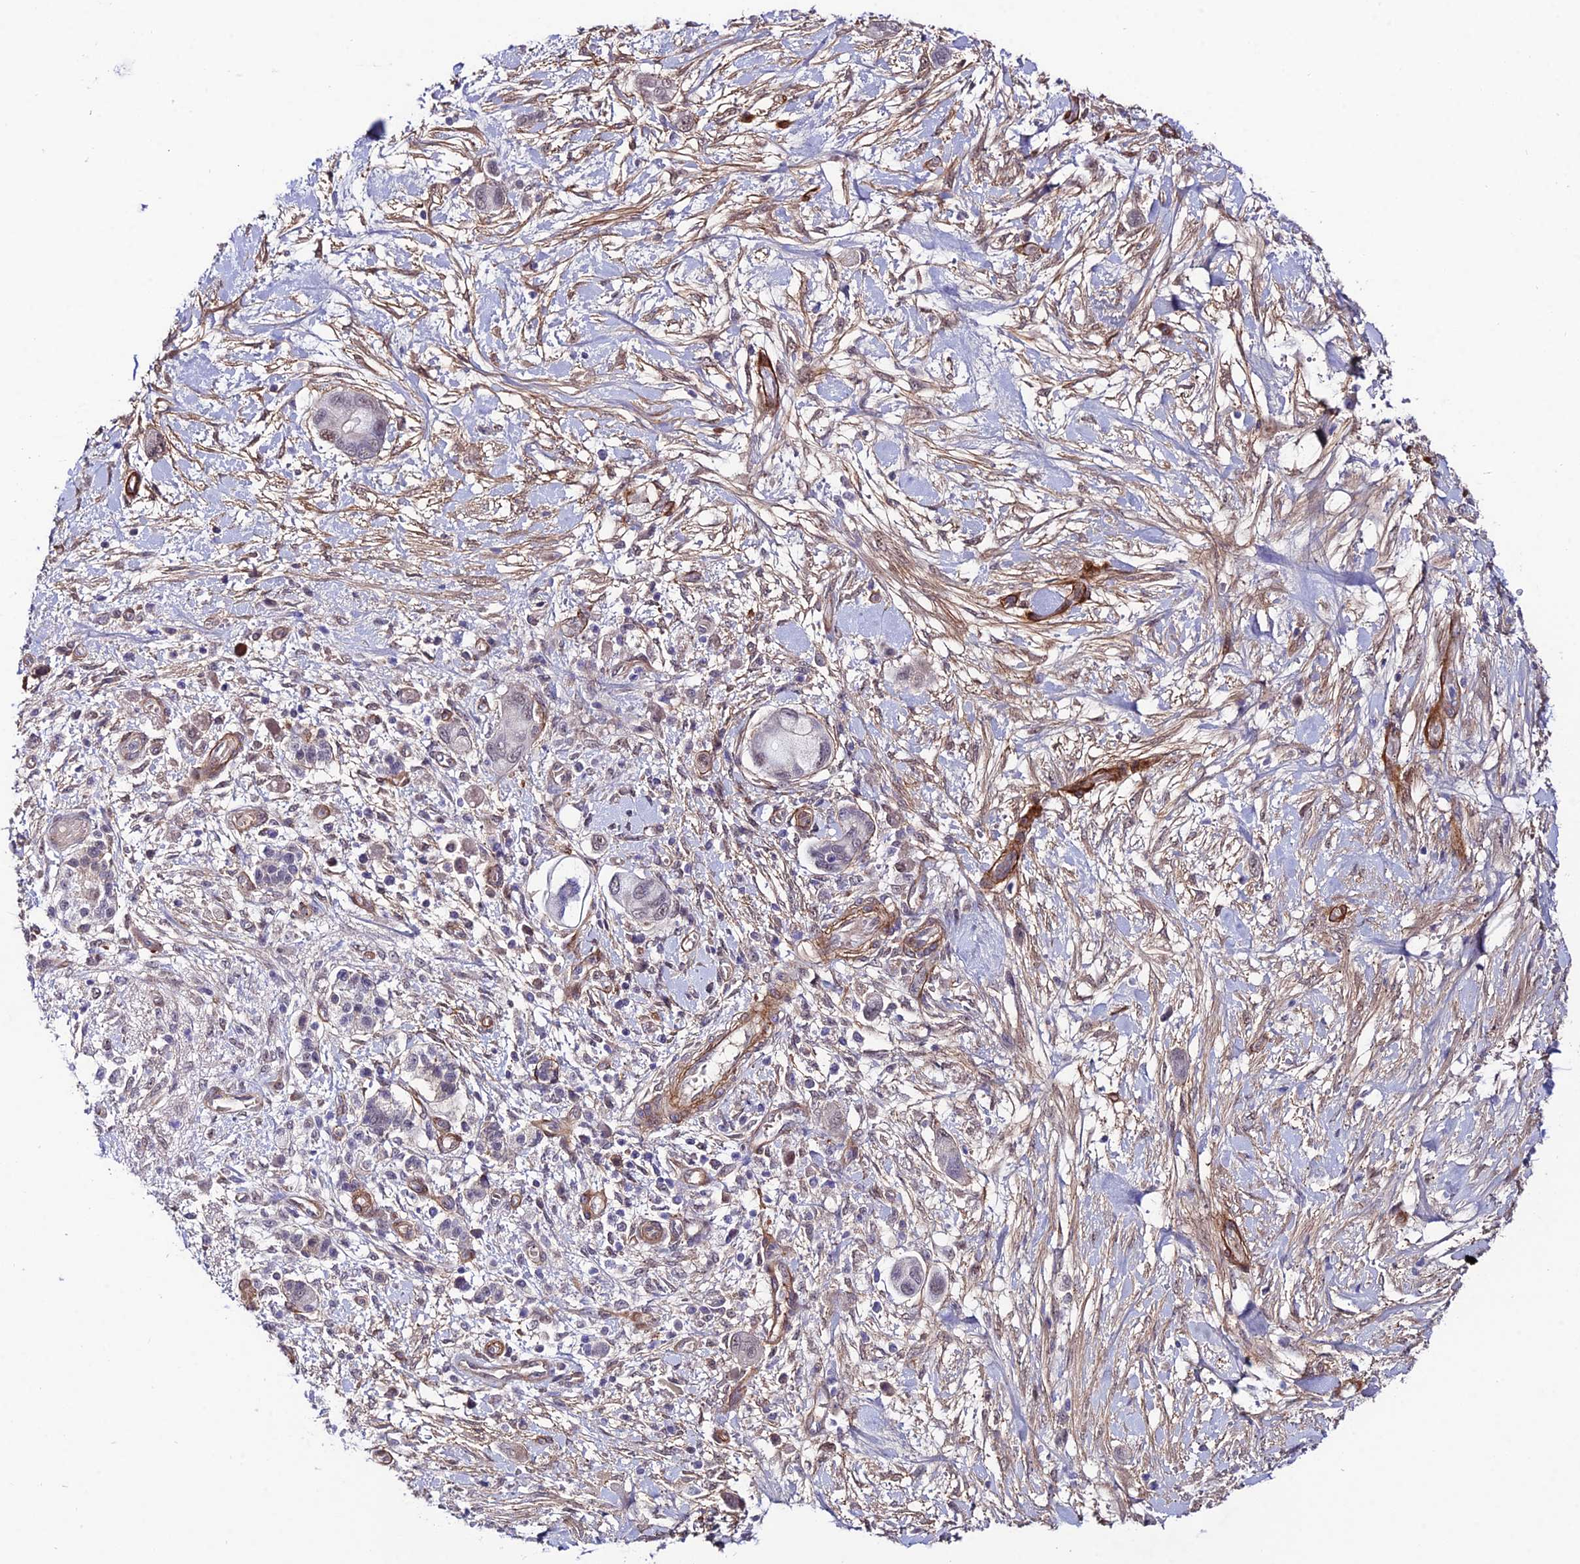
{"staining": {"intensity": "negative", "quantity": "none", "location": "none"}, "tissue": "pancreatic cancer", "cell_type": "Tumor cells", "image_type": "cancer", "snomed": [{"axis": "morphology", "description": "Adenocarcinoma, NOS"}, {"axis": "topography", "description": "Pancreas"}], "caption": "Pancreatic cancer (adenocarcinoma) was stained to show a protein in brown. There is no significant expression in tumor cells.", "gene": "SYT15", "patient": {"sex": "male", "age": 68}}